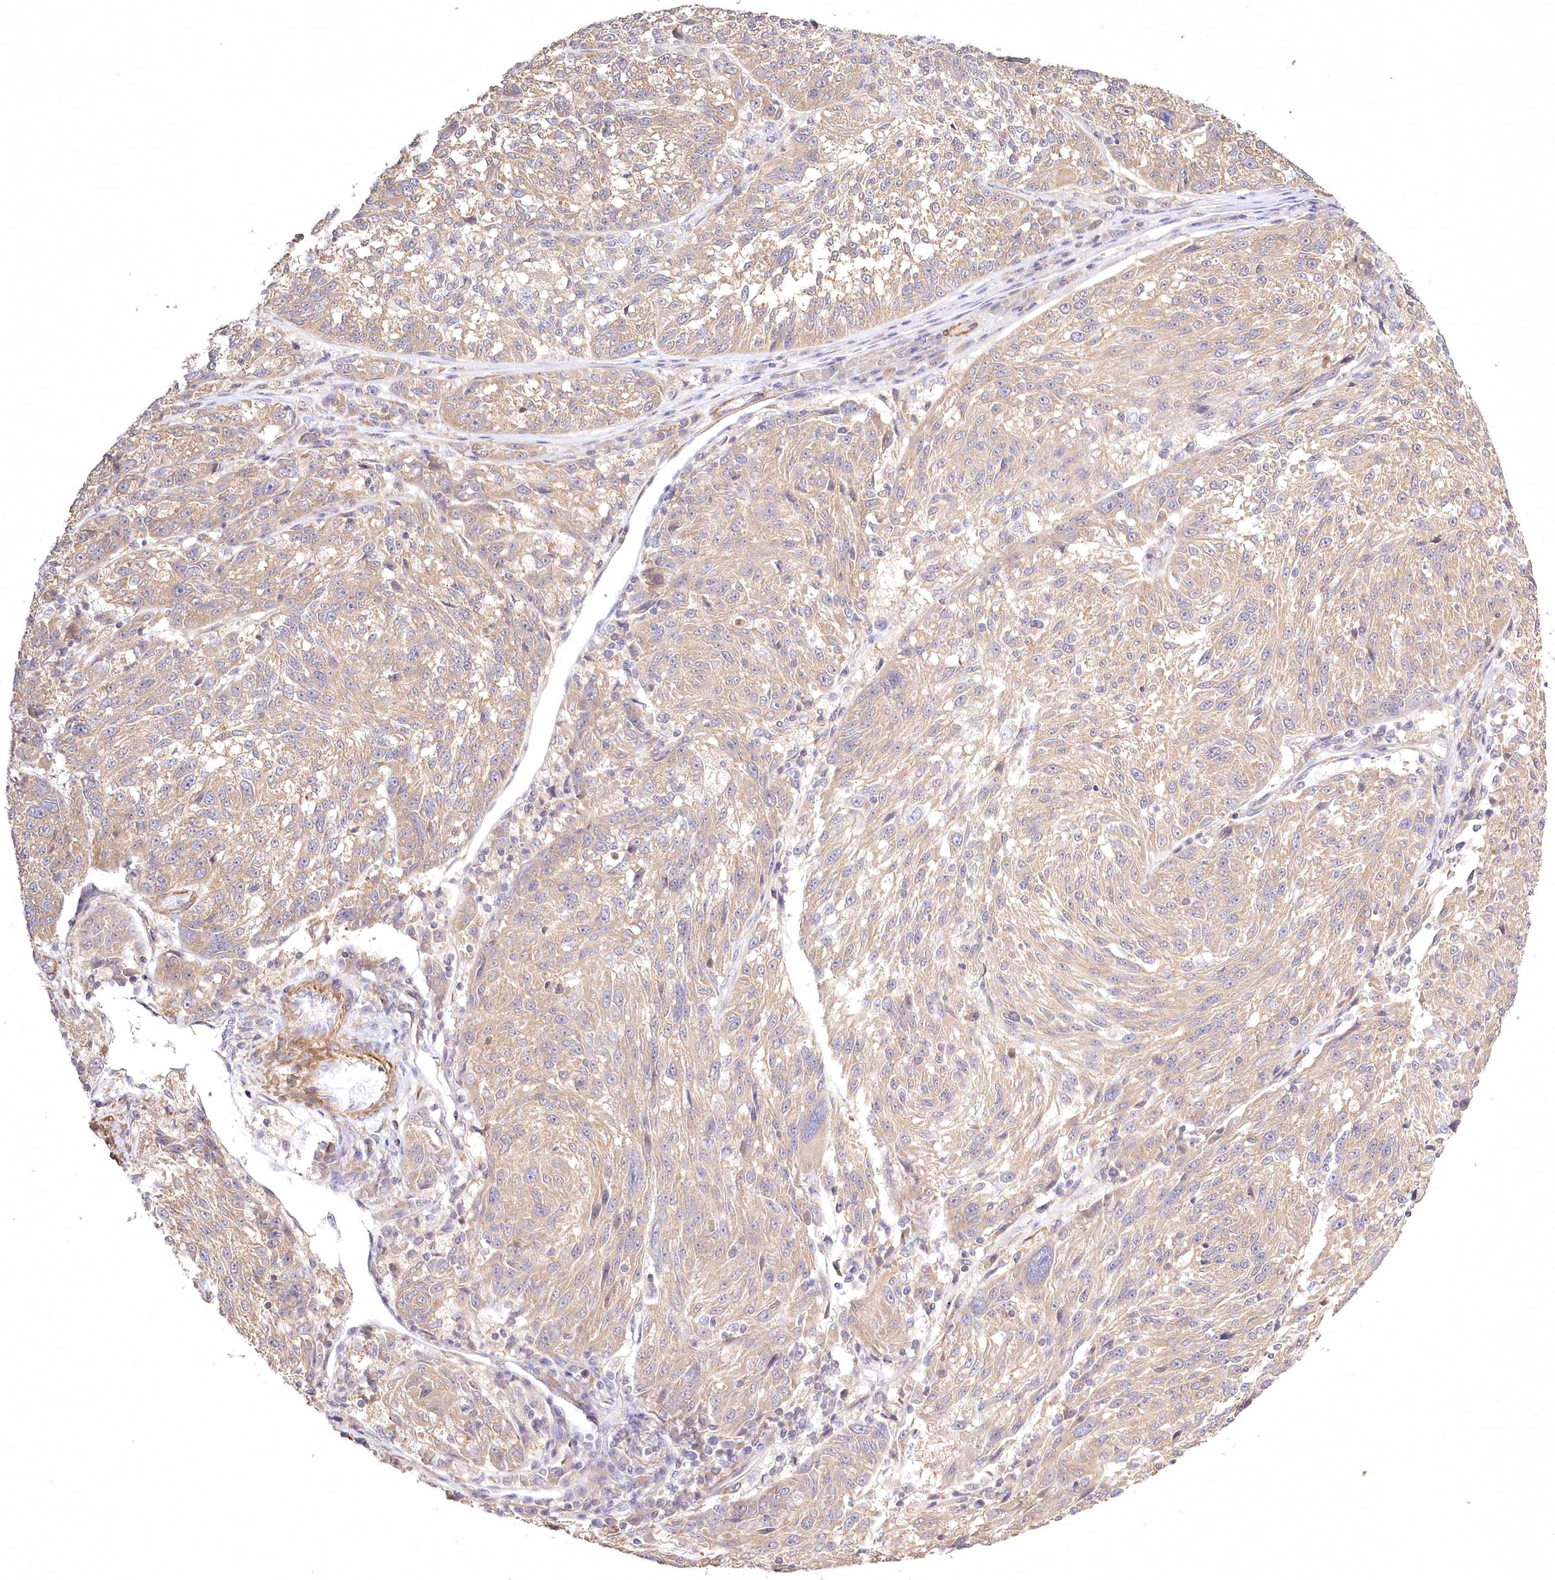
{"staining": {"intensity": "weak", "quantity": "<25%", "location": "cytoplasmic/membranous"}, "tissue": "melanoma", "cell_type": "Tumor cells", "image_type": "cancer", "snomed": [{"axis": "morphology", "description": "Malignant melanoma, NOS"}, {"axis": "topography", "description": "Skin"}], "caption": "Image shows no protein expression in tumor cells of malignant melanoma tissue. (DAB (3,3'-diaminobenzidine) immunohistochemistry (IHC) visualized using brightfield microscopy, high magnification).", "gene": "INPP4B", "patient": {"sex": "male", "age": 53}}